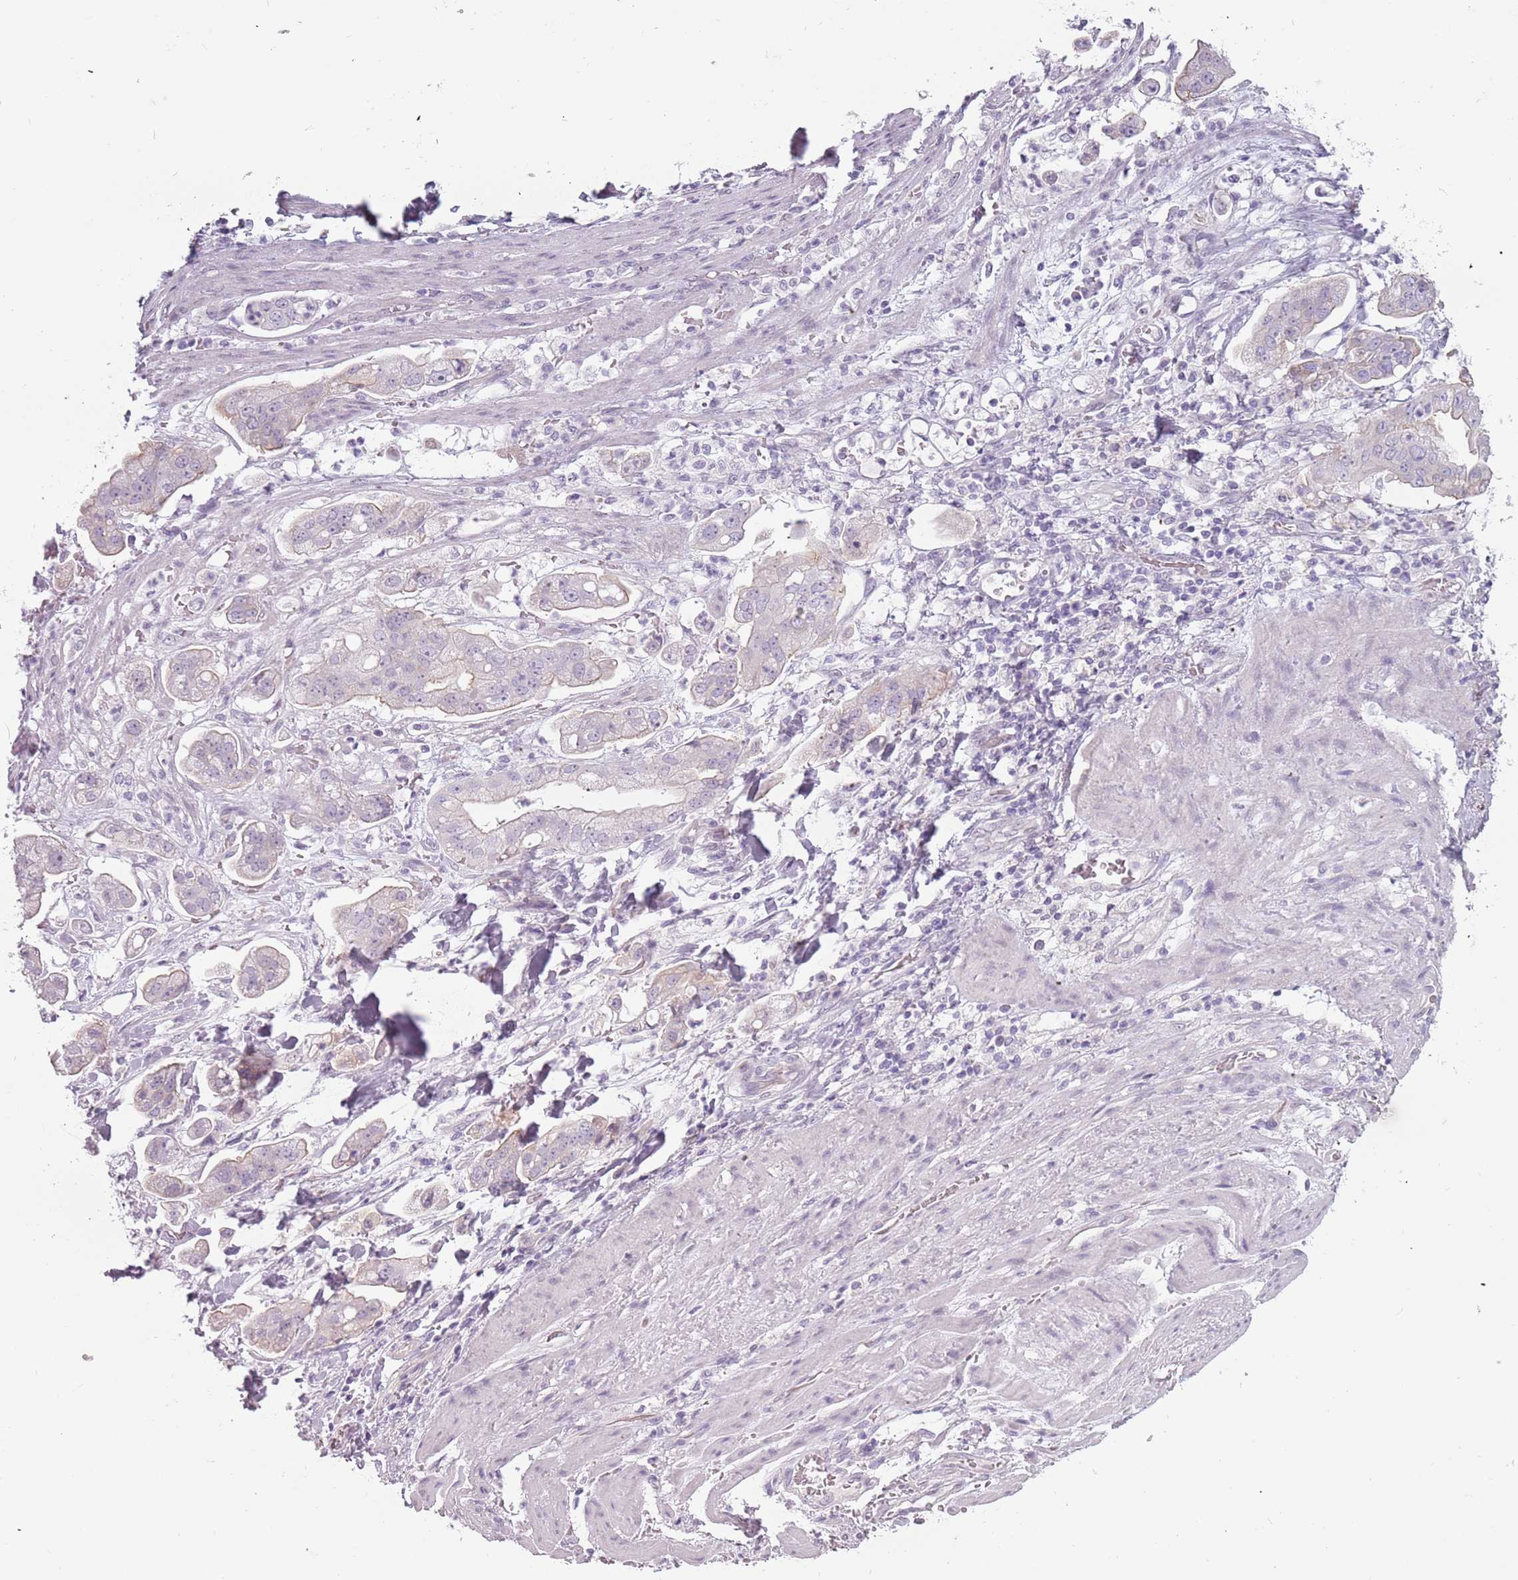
{"staining": {"intensity": "negative", "quantity": "none", "location": "none"}, "tissue": "stomach cancer", "cell_type": "Tumor cells", "image_type": "cancer", "snomed": [{"axis": "morphology", "description": "Adenocarcinoma, NOS"}, {"axis": "topography", "description": "Stomach"}], "caption": "DAB (3,3'-diaminobenzidine) immunohistochemical staining of stomach cancer (adenocarcinoma) reveals no significant staining in tumor cells.", "gene": "RFX2", "patient": {"sex": "male", "age": 62}}